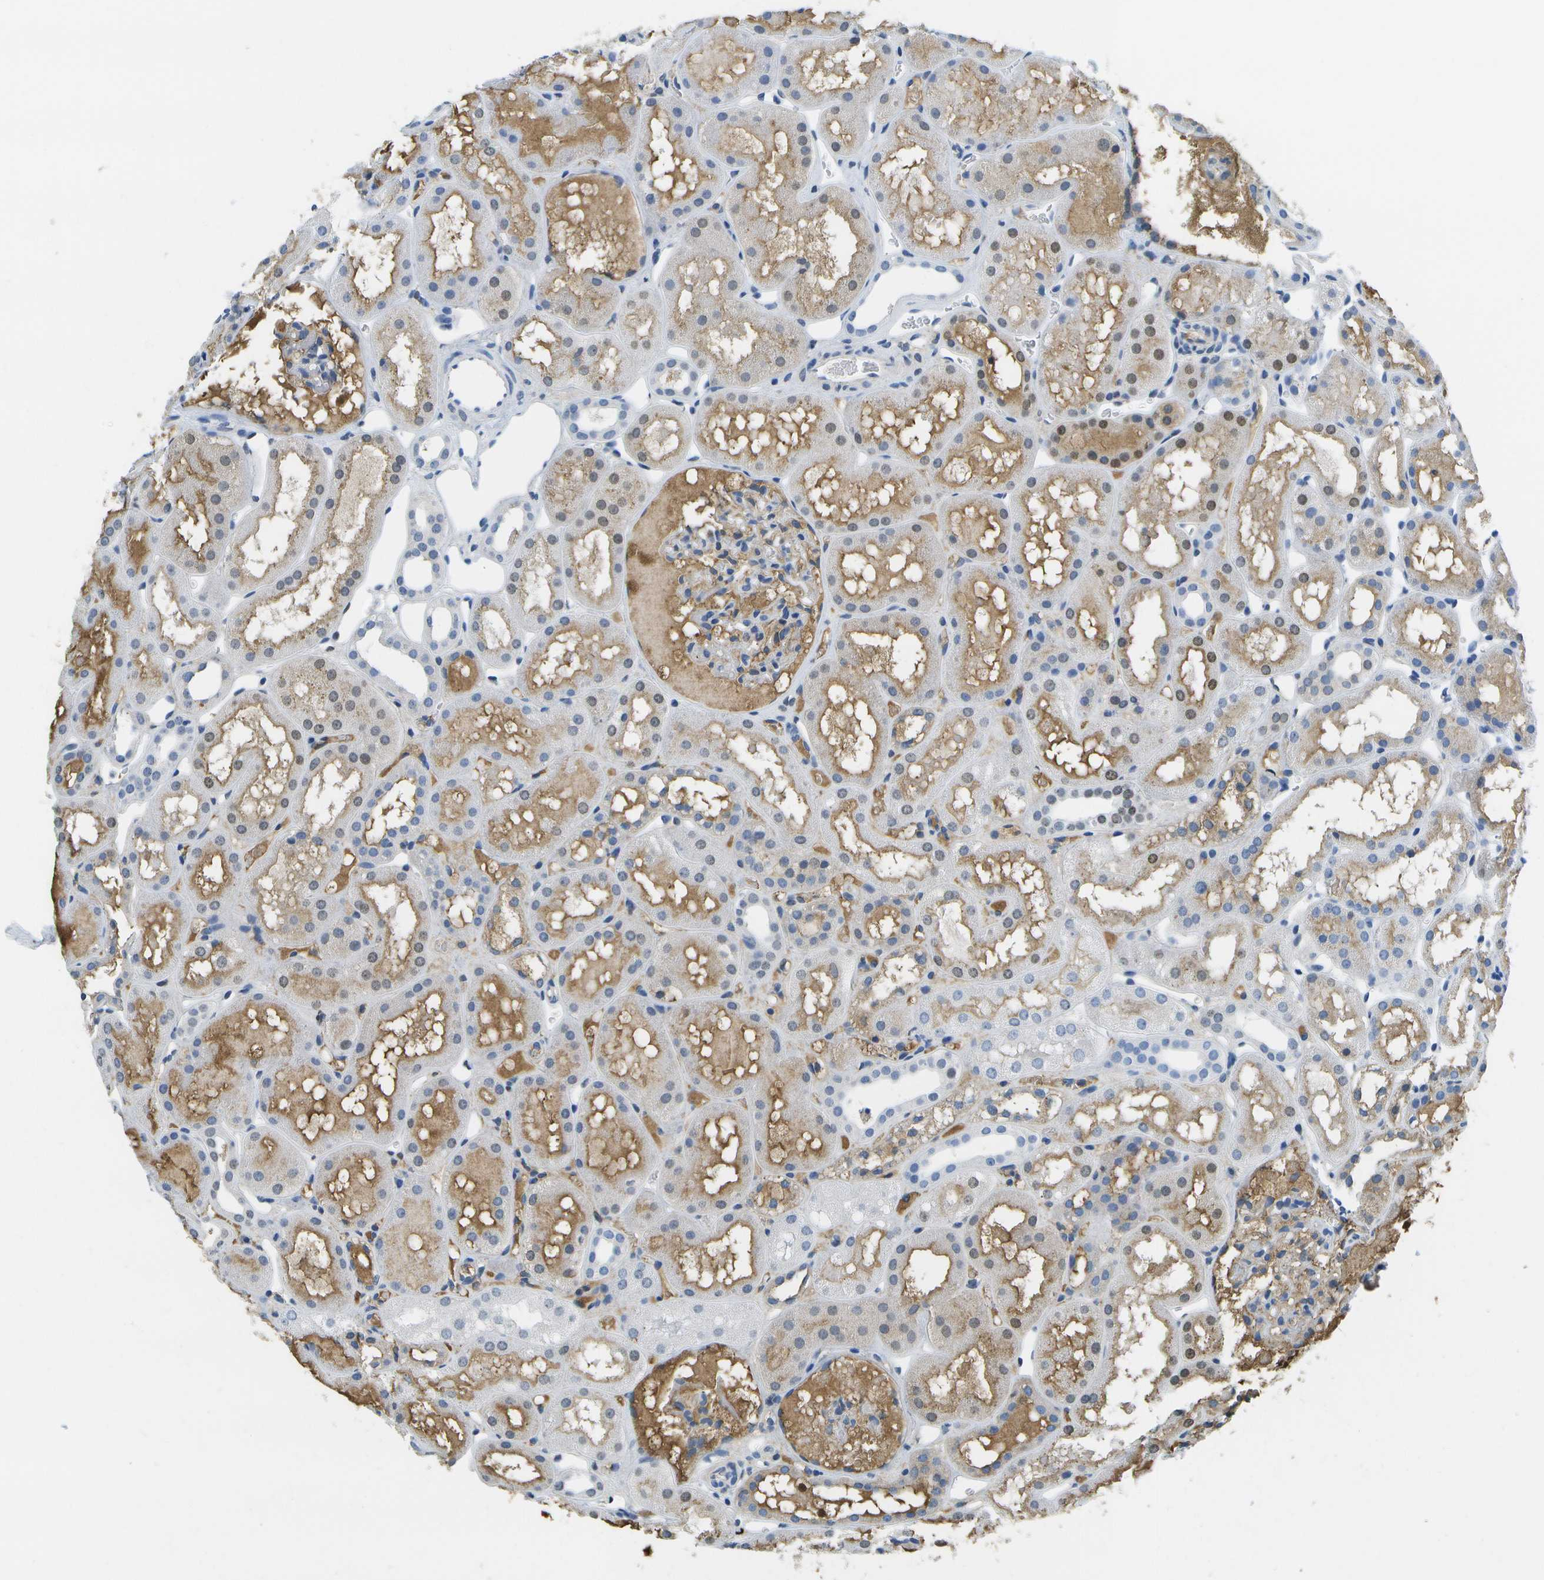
{"staining": {"intensity": "negative", "quantity": "none", "location": "none"}, "tissue": "kidney", "cell_type": "Cells in glomeruli", "image_type": "normal", "snomed": [{"axis": "morphology", "description": "Normal tissue, NOS"}, {"axis": "topography", "description": "Kidney"}, {"axis": "topography", "description": "Urinary bladder"}], "caption": "Unremarkable kidney was stained to show a protein in brown. There is no significant positivity in cells in glomeruli.", "gene": "SERPINA1", "patient": {"sex": "male", "age": 16}}